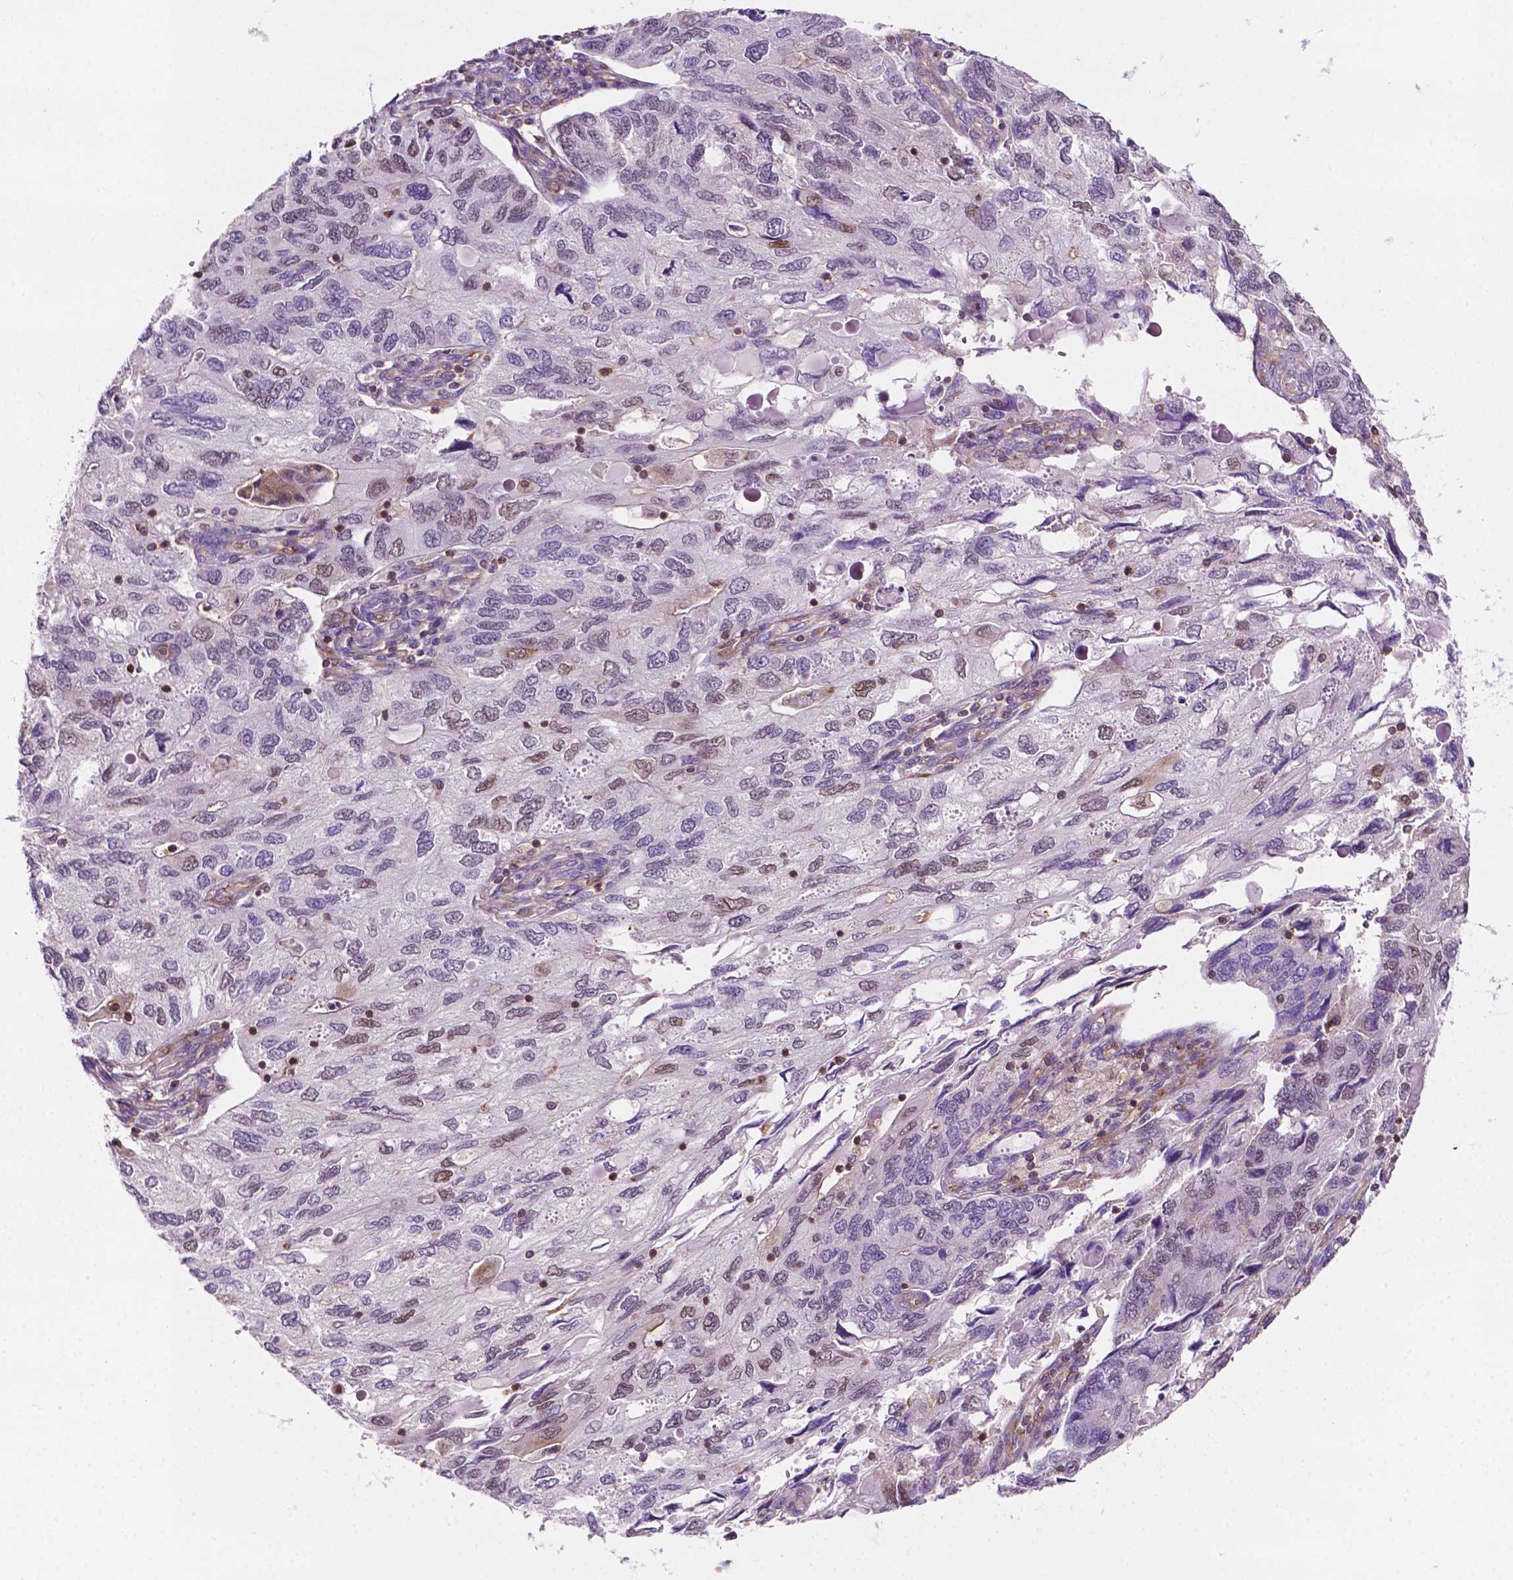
{"staining": {"intensity": "moderate", "quantity": "<25%", "location": "nuclear"}, "tissue": "endometrial cancer", "cell_type": "Tumor cells", "image_type": "cancer", "snomed": [{"axis": "morphology", "description": "Carcinoma, NOS"}, {"axis": "topography", "description": "Uterus"}], "caption": "A brown stain highlights moderate nuclear positivity of a protein in human carcinoma (endometrial) tumor cells.", "gene": "DCN", "patient": {"sex": "female", "age": 76}}